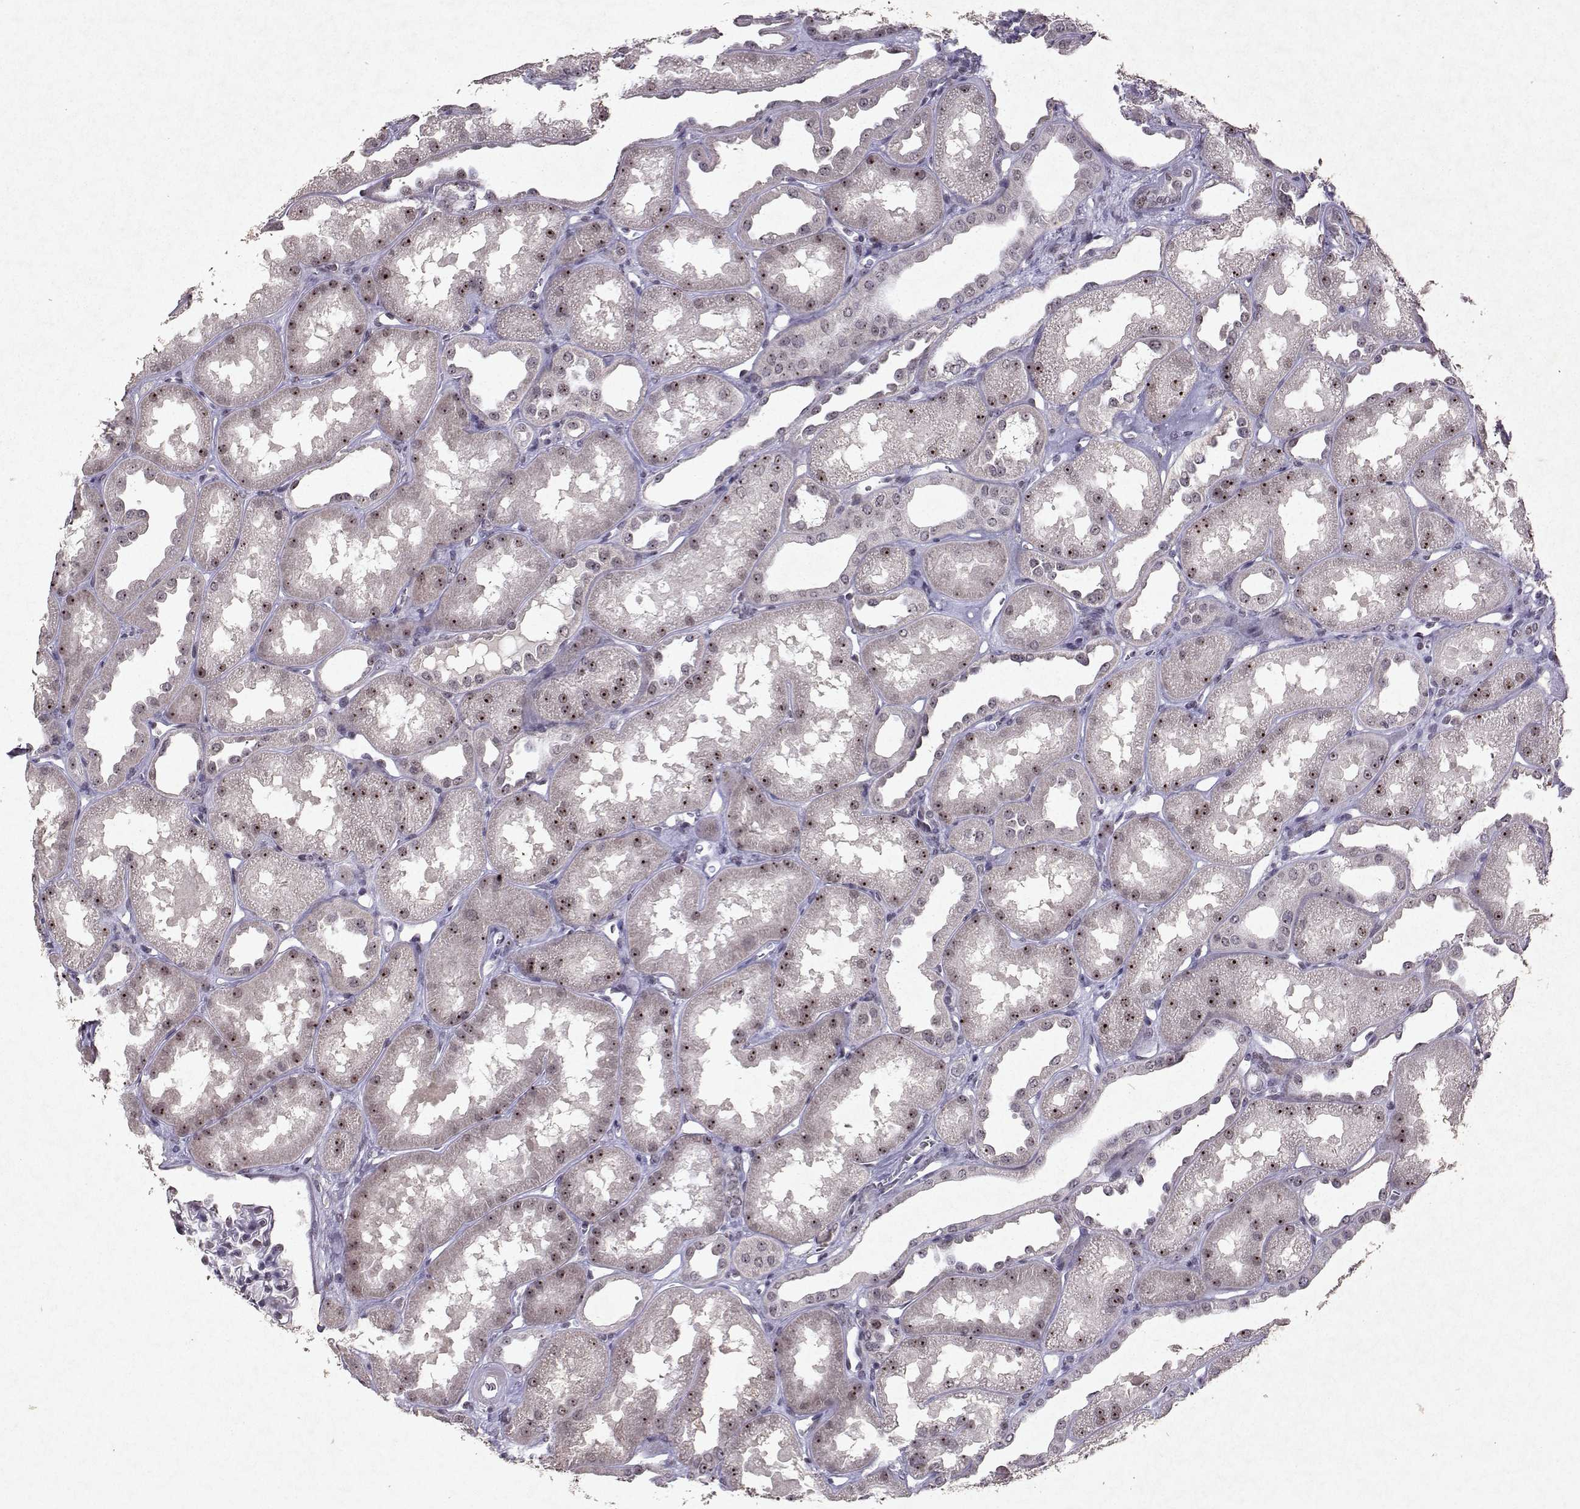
{"staining": {"intensity": "negative", "quantity": "none", "location": "none"}, "tissue": "kidney", "cell_type": "Cells in glomeruli", "image_type": "normal", "snomed": [{"axis": "morphology", "description": "Normal tissue, NOS"}, {"axis": "topography", "description": "Kidney"}], "caption": "Kidney was stained to show a protein in brown. There is no significant expression in cells in glomeruli. (Immunohistochemistry, brightfield microscopy, high magnification).", "gene": "DDX56", "patient": {"sex": "male", "age": 61}}